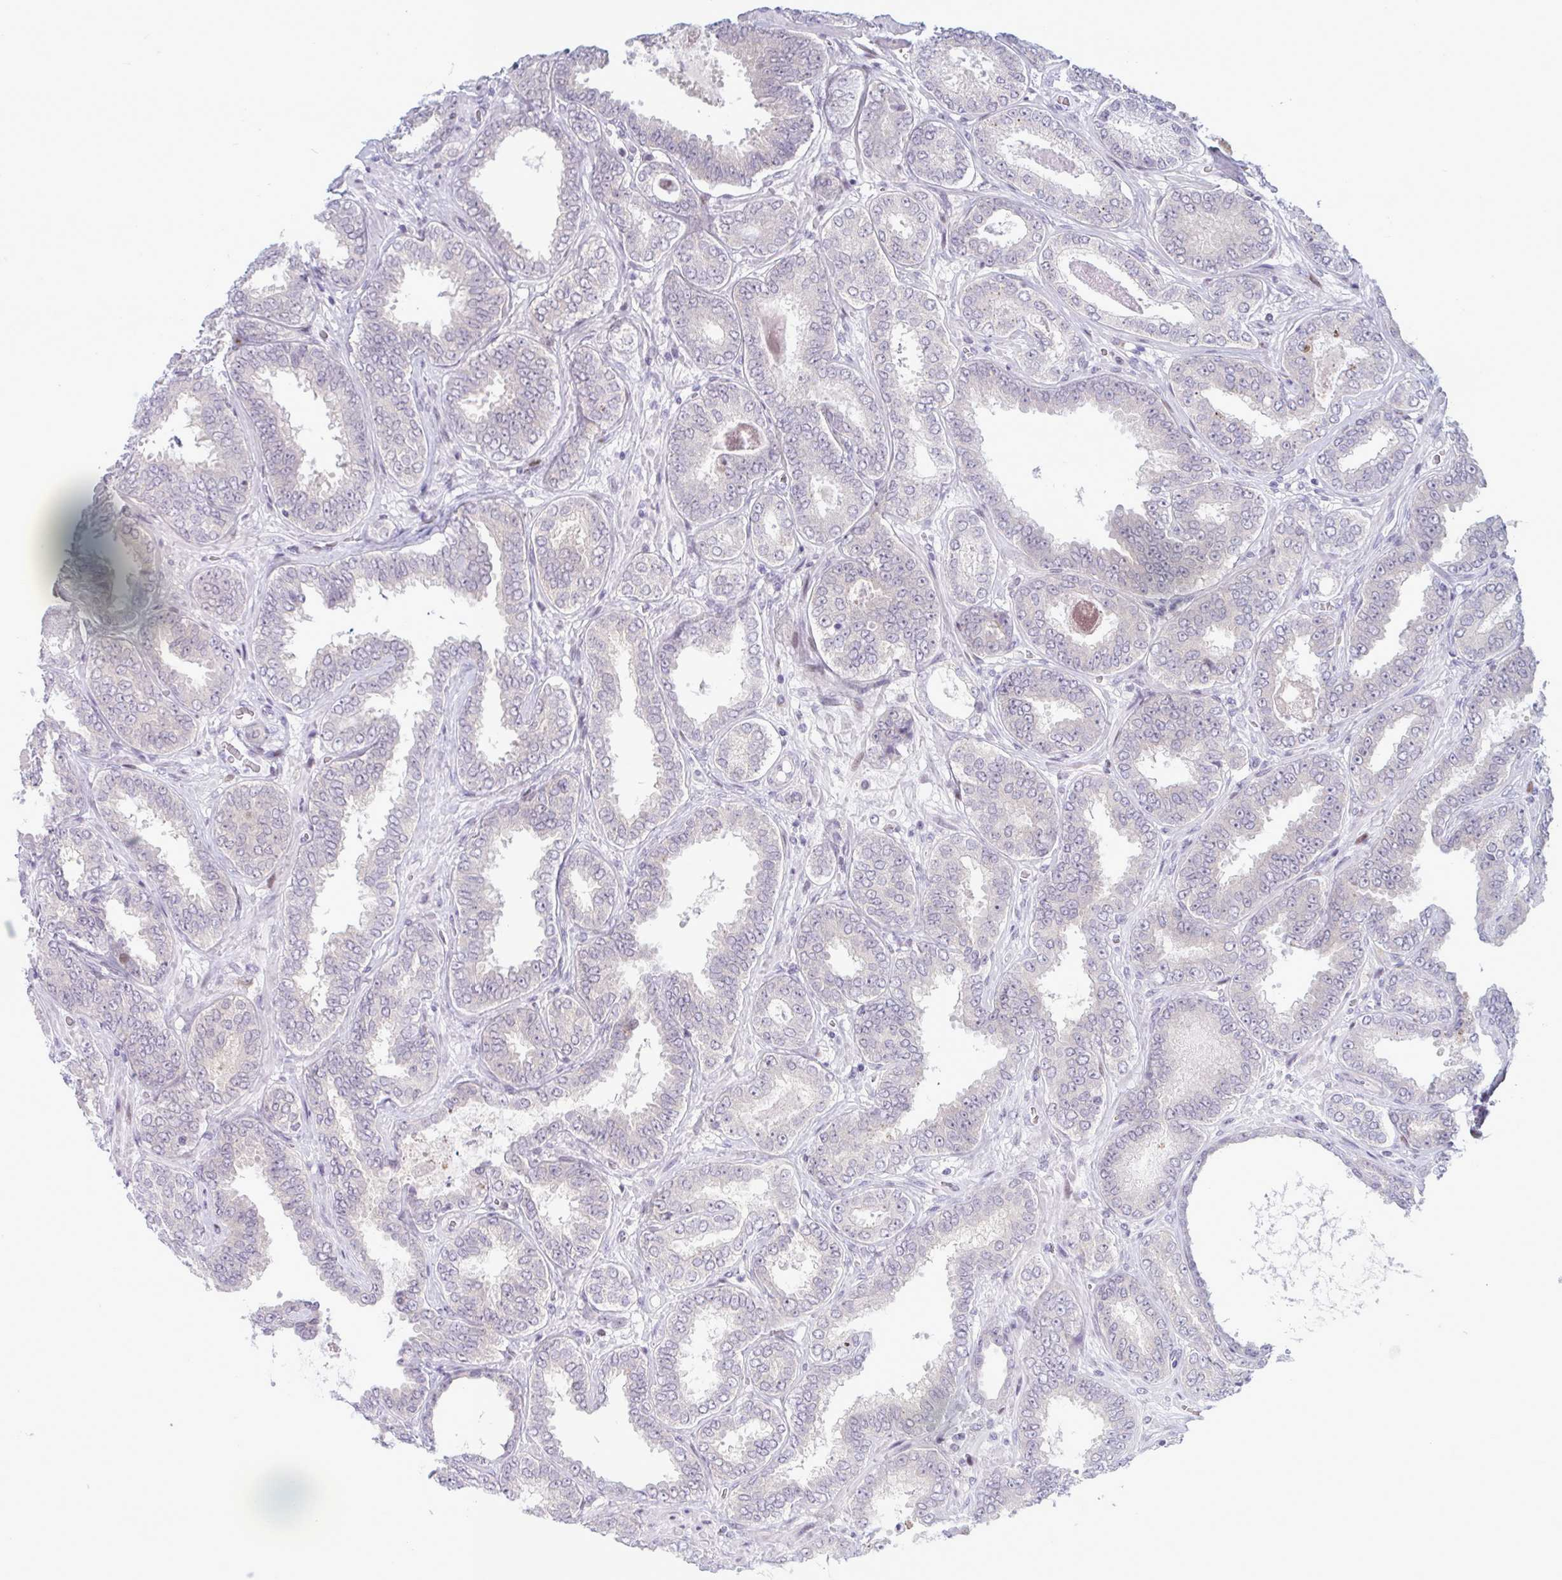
{"staining": {"intensity": "negative", "quantity": "none", "location": "none"}, "tissue": "prostate cancer", "cell_type": "Tumor cells", "image_type": "cancer", "snomed": [{"axis": "morphology", "description": "Adenocarcinoma, High grade"}, {"axis": "topography", "description": "Prostate"}], "caption": "High power microscopy image of an immunohistochemistry (IHC) photomicrograph of prostate cancer, revealing no significant expression in tumor cells.", "gene": "TAB1", "patient": {"sex": "male", "age": 72}}